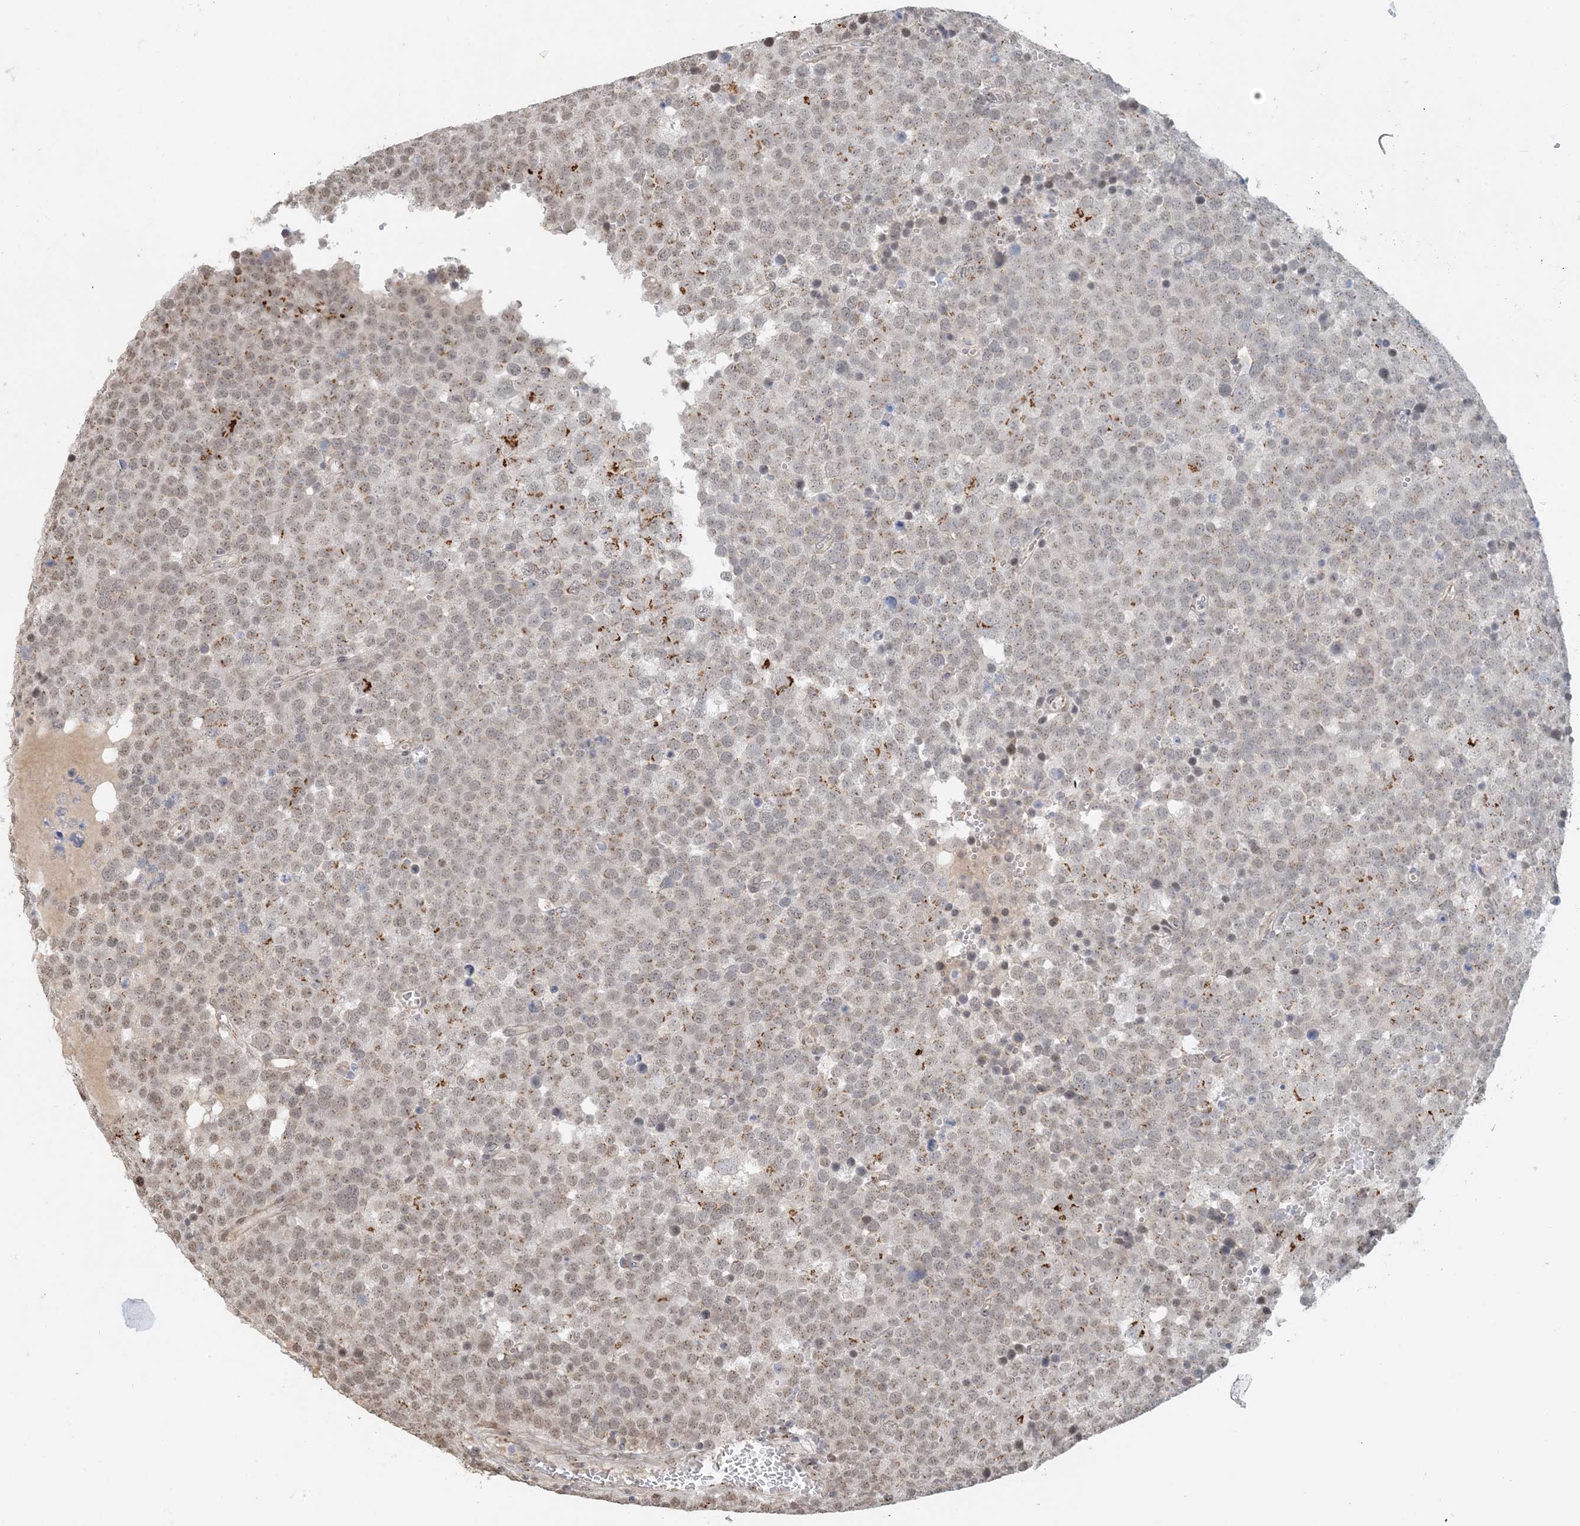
{"staining": {"intensity": "moderate", "quantity": "<25%", "location": "cytoplasmic/membranous,nuclear"}, "tissue": "testis cancer", "cell_type": "Tumor cells", "image_type": "cancer", "snomed": [{"axis": "morphology", "description": "Seminoma, NOS"}, {"axis": "topography", "description": "Testis"}], "caption": "Human testis seminoma stained for a protein (brown) reveals moderate cytoplasmic/membranous and nuclear positive expression in approximately <25% of tumor cells.", "gene": "ZCCHC4", "patient": {"sex": "male", "age": 71}}